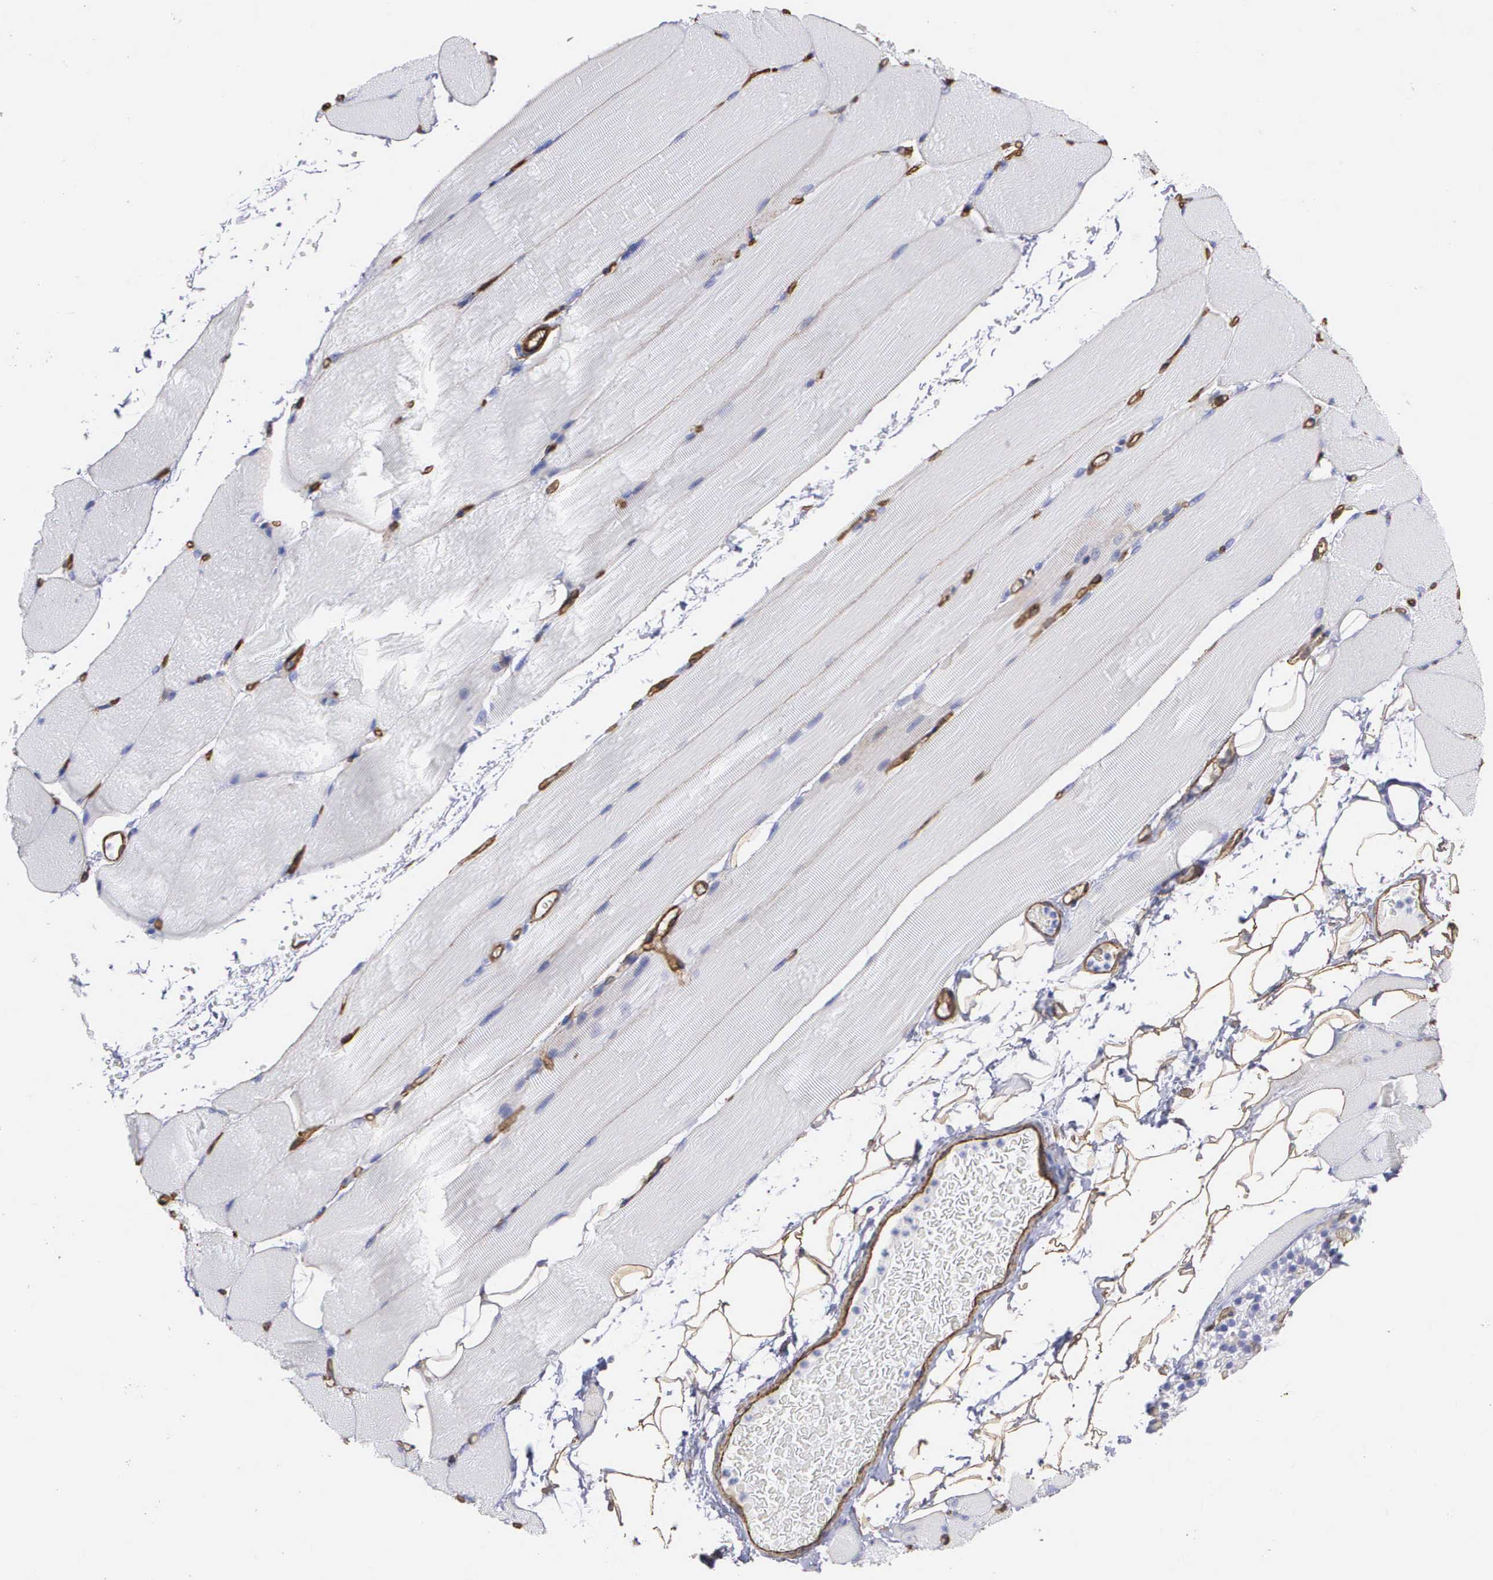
{"staining": {"intensity": "negative", "quantity": "none", "location": "none"}, "tissue": "skeletal muscle", "cell_type": "Myocytes", "image_type": "normal", "snomed": [{"axis": "morphology", "description": "Normal tissue, NOS"}, {"axis": "topography", "description": "Skeletal muscle"}, {"axis": "topography", "description": "Parathyroid gland"}], "caption": "Protein analysis of benign skeletal muscle shows no significant expression in myocytes. (DAB immunohistochemistry (IHC) visualized using brightfield microscopy, high magnification).", "gene": "MAGEB10", "patient": {"sex": "female", "age": 37}}